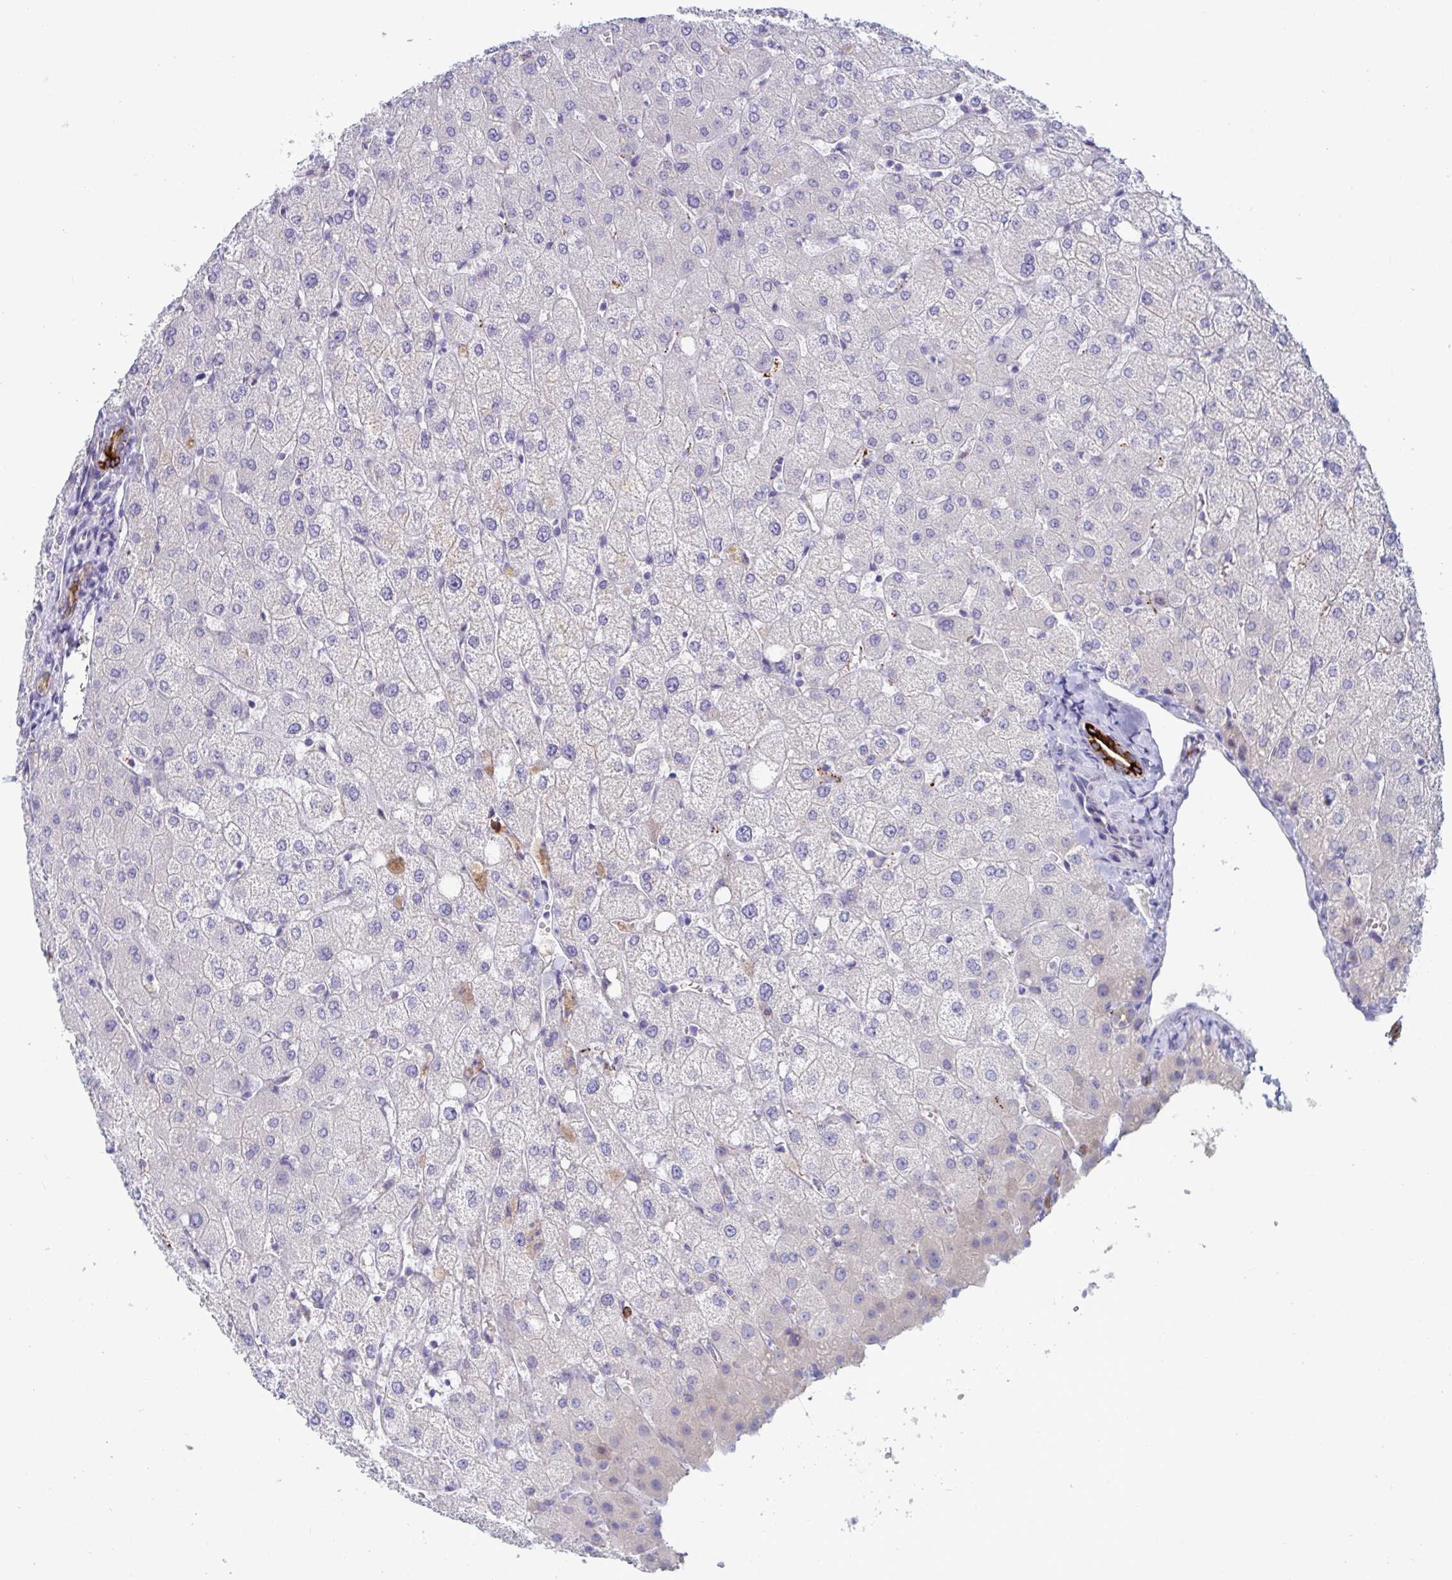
{"staining": {"intensity": "strong", "quantity": "25%-75%", "location": "cytoplasmic/membranous"}, "tissue": "liver", "cell_type": "Cholangiocytes", "image_type": "normal", "snomed": [{"axis": "morphology", "description": "Normal tissue, NOS"}, {"axis": "topography", "description": "Liver"}], "caption": "The immunohistochemical stain labels strong cytoplasmic/membranous staining in cholangiocytes of benign liver.", "gene": "TAS2R38", "patient": {"sex": "female", "age": 54}}